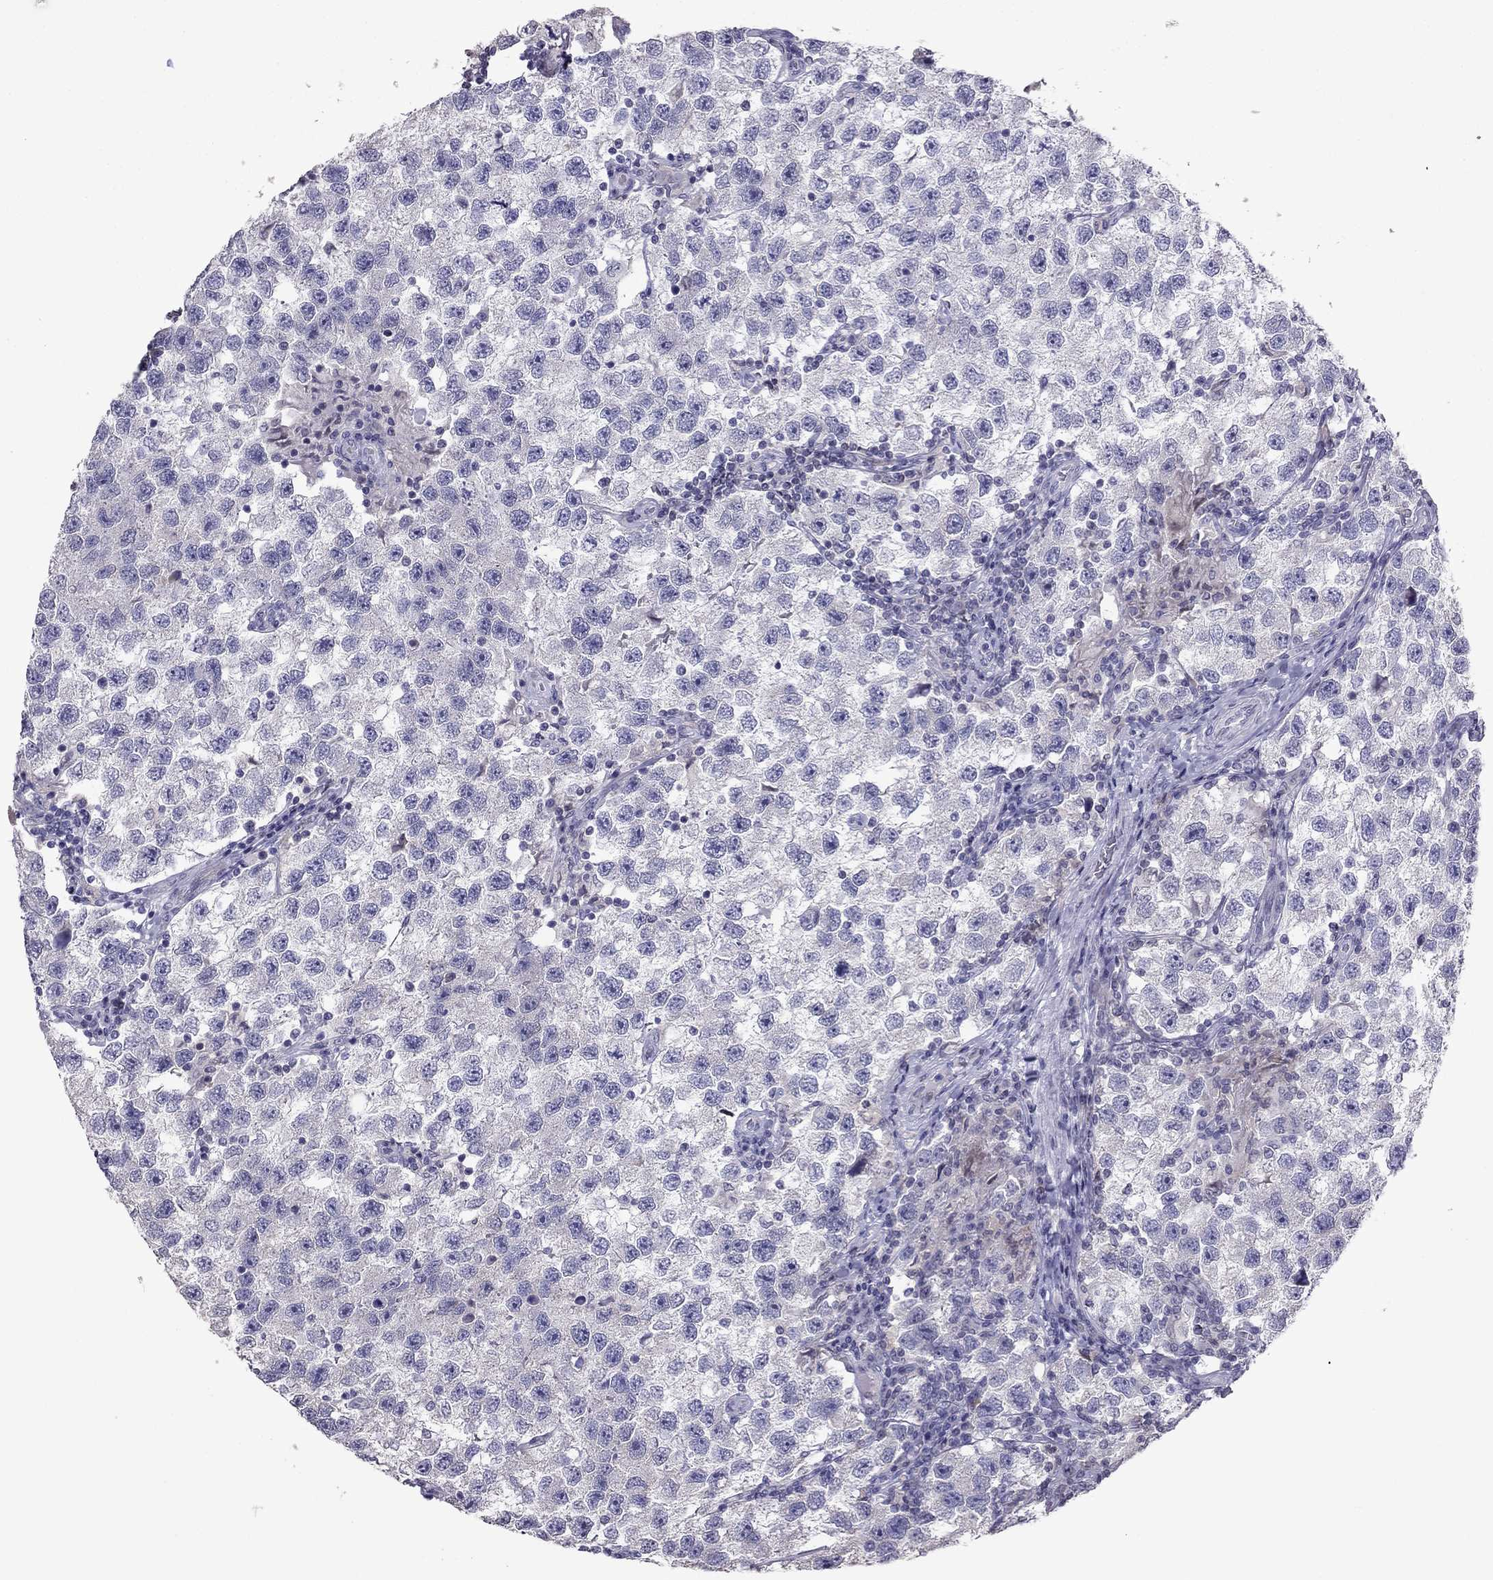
{"staining": {"intensity": "negative", "quantity": "none", "location": "none"}, "tissue": "testis cancer", "cell_type": "Tumor cells", "image_type": "cancer", "snomed": [{"axis": "morphology", "description": "Seminoma, NOS"}, {"axis": "topography", "description": "Testis"}], "caption": "A micrograph of human seminoma (testis) is negative for staining in tumor cells.", "gene": "RGS8", "patient": {"sex": "male", "age": 26}}